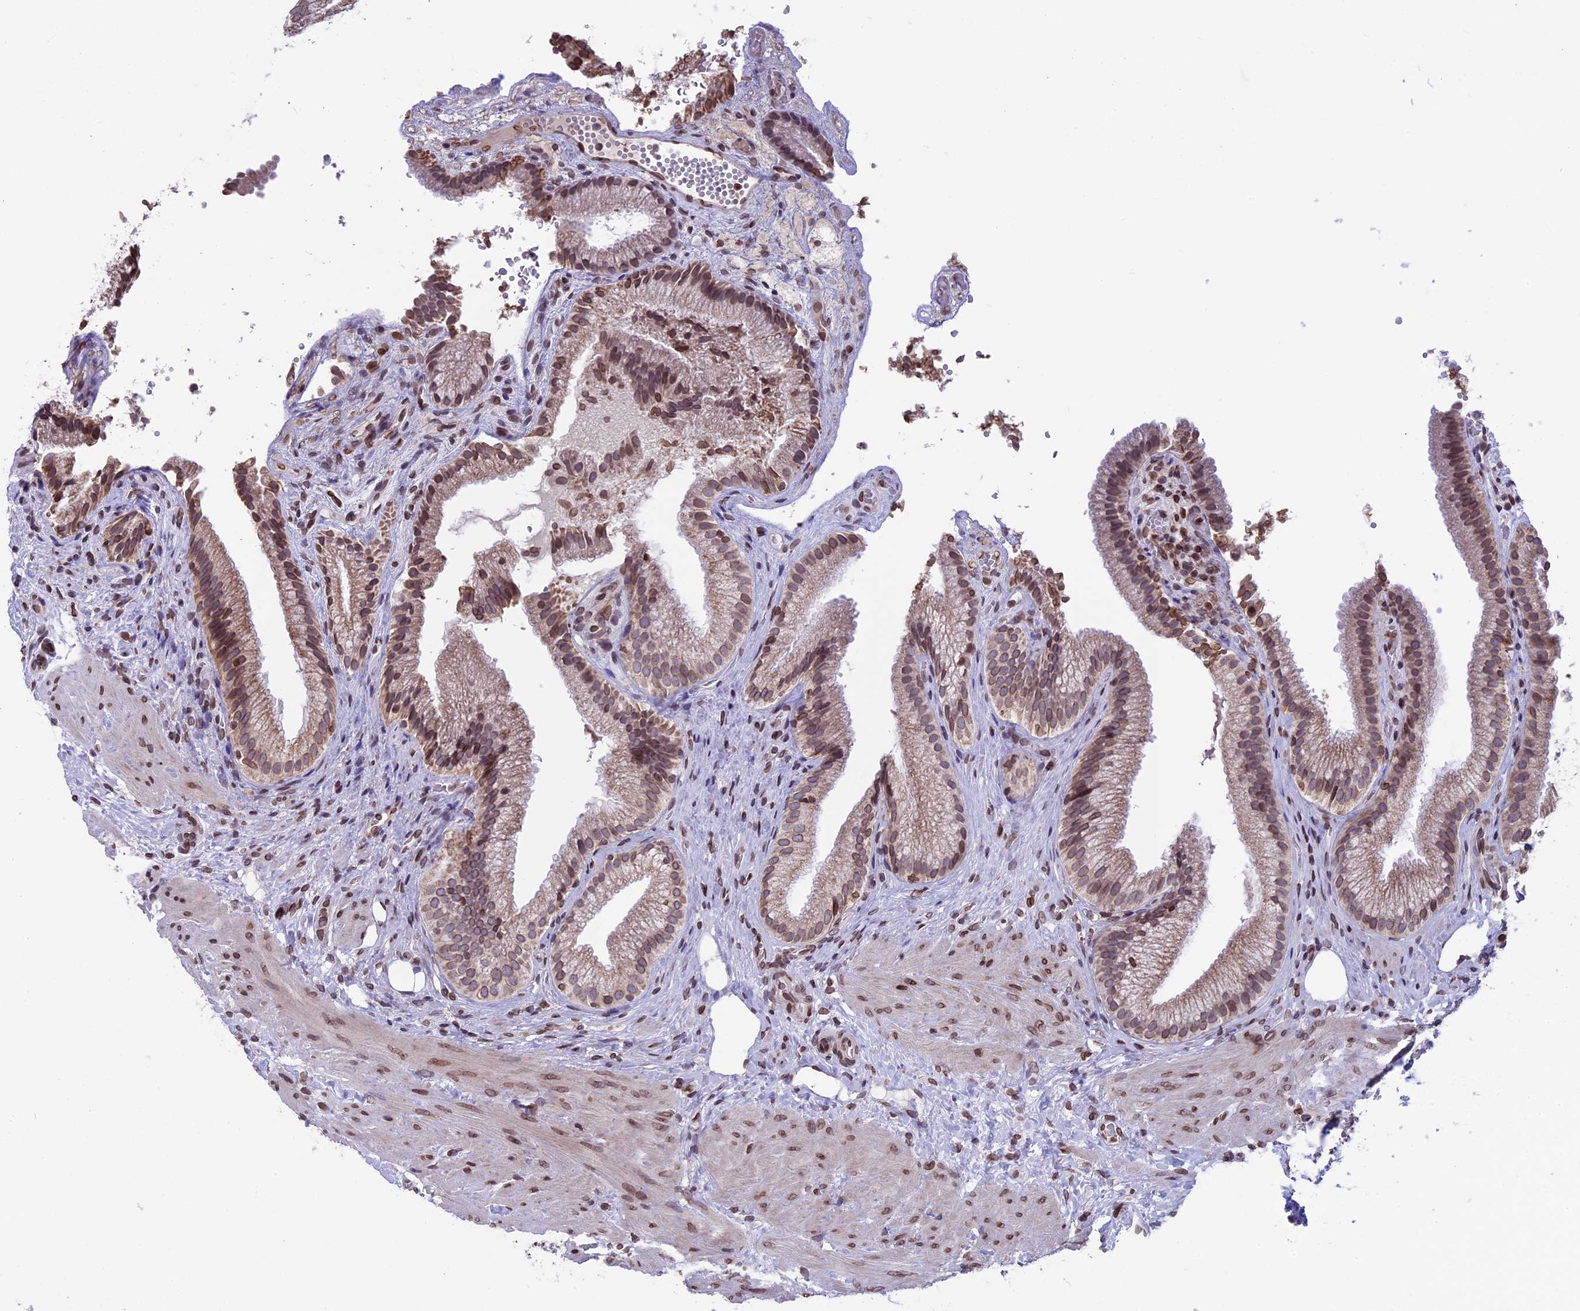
{"staining": {"intensity": "moderate", "quantity": ">75%", "location": "cytoplasmic/membranous,nuclear"}, "tissue": "gallbladder", "cell_type": "Glandular cells", "image_type": "normal", "snomed": [{"axis": "morphology", "description": "Normal tissue, NOS"}, {"axis": "morphology", "description": "Inflammation, NOS"}, {"axis": "topography", "description": "Gallbladder"}], "caption": "Immunohistochemical staining of normal human gallbladder shows medium levels of moderate cytoplasmic/membranous,nuclear staining in about >75% of glandular cells.", "gene": "PTCHD4", "patient": {"sex": "male", "age": 51}}